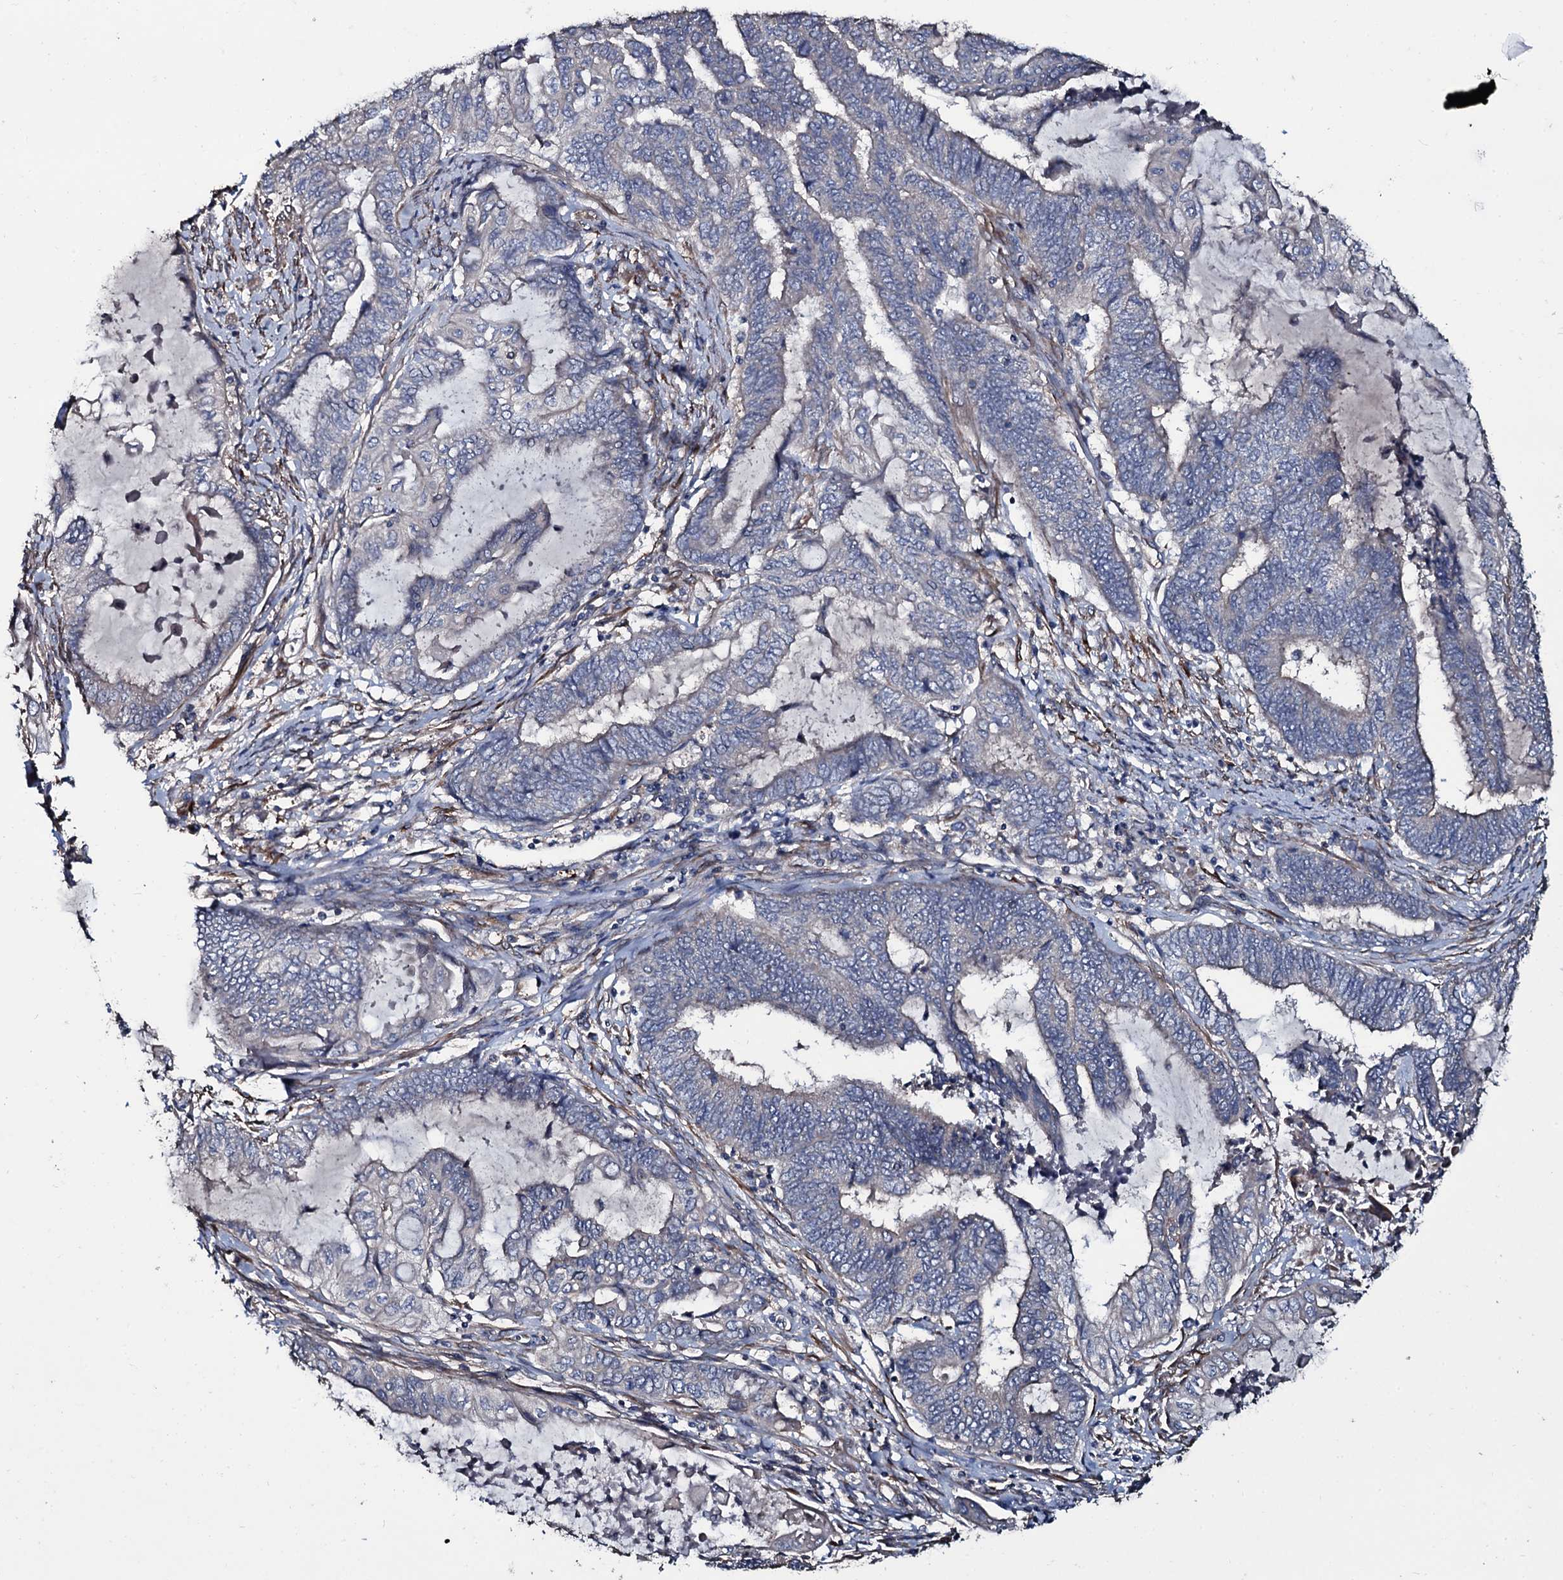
{"staining": {"intensity": "negative", "quantity": "none", "location": "none"}, "tissue": "endometrial cancer", "cell_type": "Tumor cells", "image_type": "cancer", "snomed": [{"axis": "morphology", "description": "Adenocarcinoma, NOS"}, {"axis": "topography", "description": "Uterus"}, {"axis": "topography", "description": "Endometrium"}], "caption": "The histopathology image exhibits no significant positivity in tumor cells of endometrial cancer (adenocarcinoma).", "gene": "WIPF3", "patient": {"sex": "female", "age": 70}}